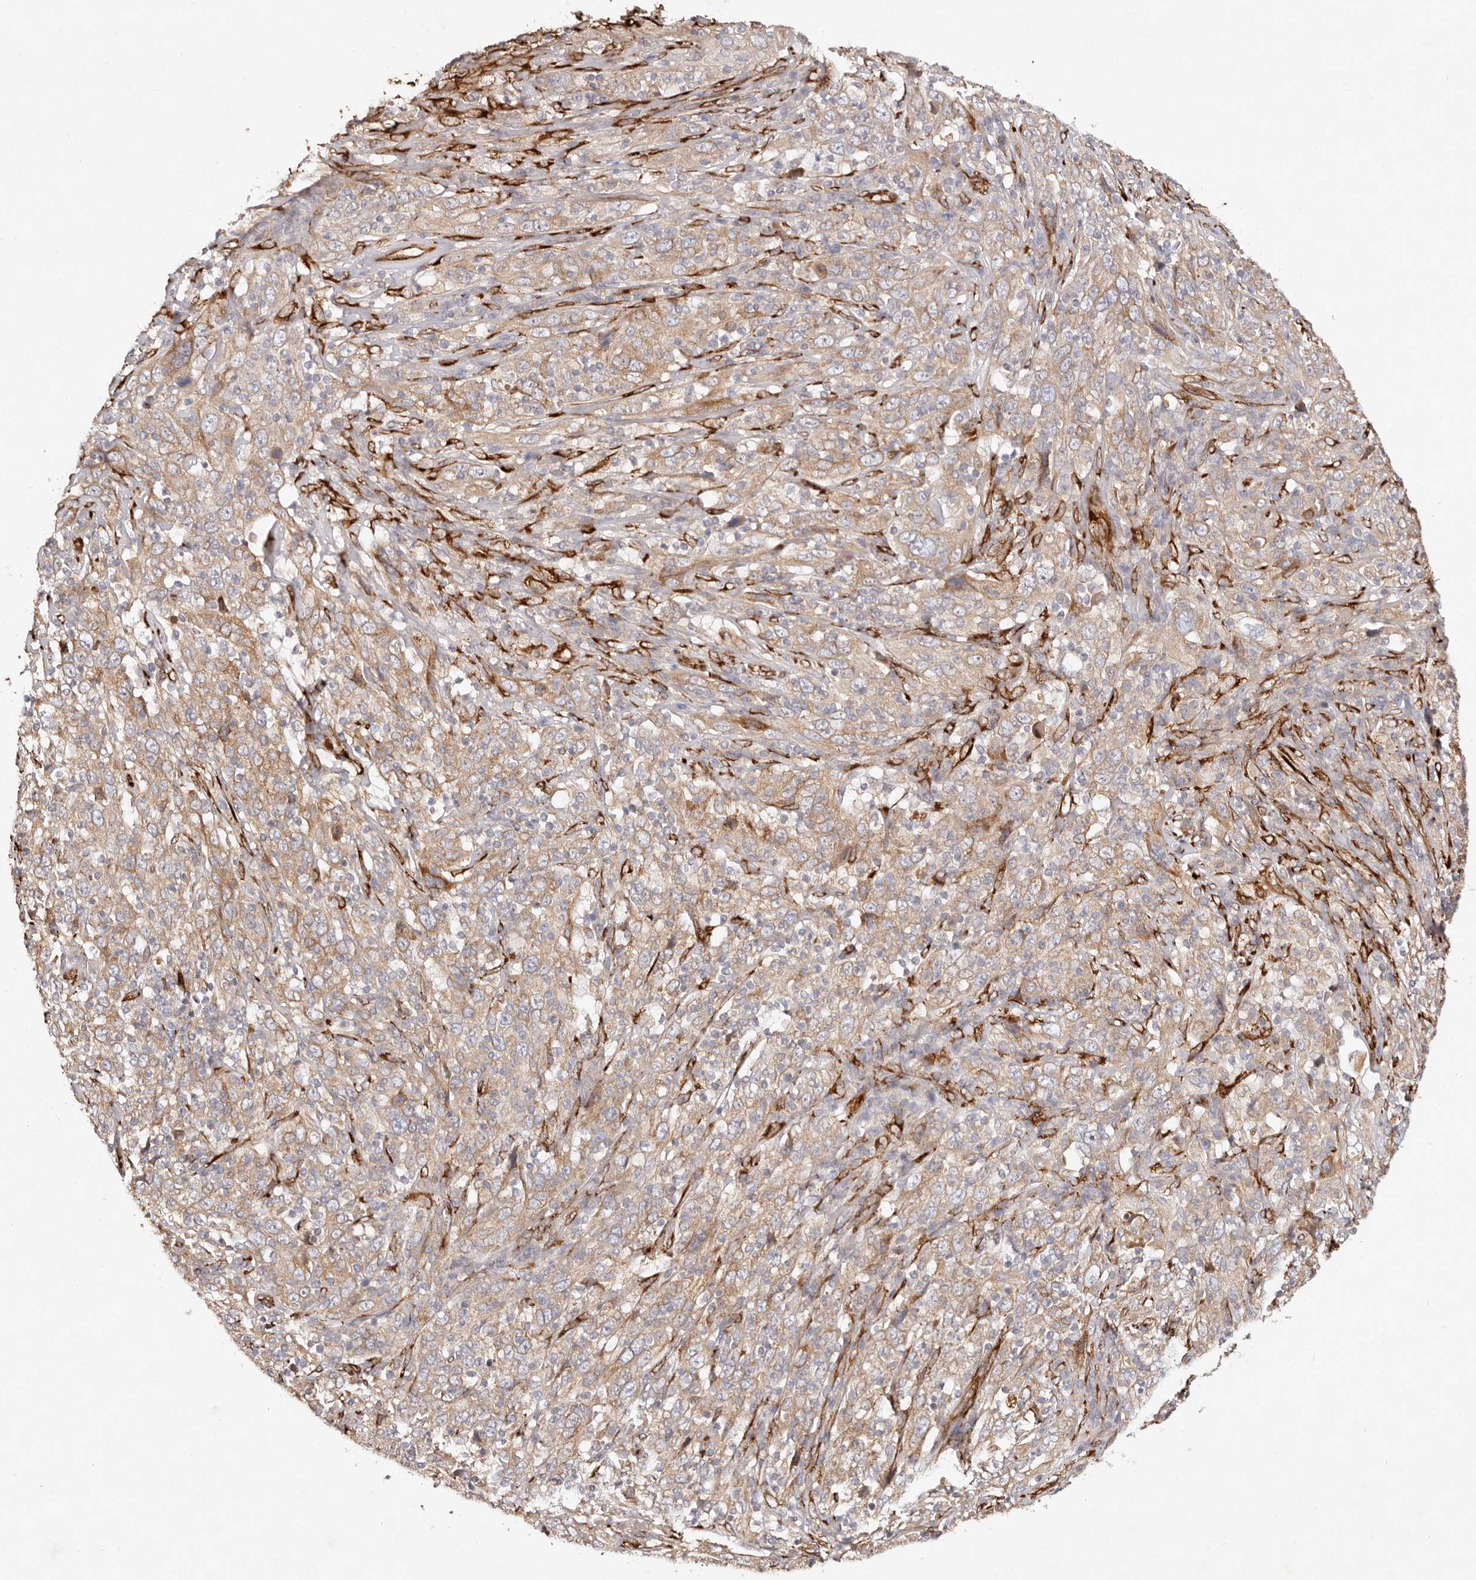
{"staining": {"intensity": "weak", "quantity": ">75%", "location": "cytoplasmic/membranous"}, "tissue": "cervical cancer", "cell_type": "Tumor cells", "image_type": "cancer", "snomed": [{"axis": "morphology", "description": "Squamous cell carcinoma, NOS"}, {"axis": "topography", "description": "Cervix"}], "caption": "A histopathology image of cervical cancer (squamous cell carcinoma) stained for a protein shows weak cytoplasmic/membranous brown staining in tumor cells.", "gene": "SERPINH1", "patient": {"sex": "female", "age": 46}}